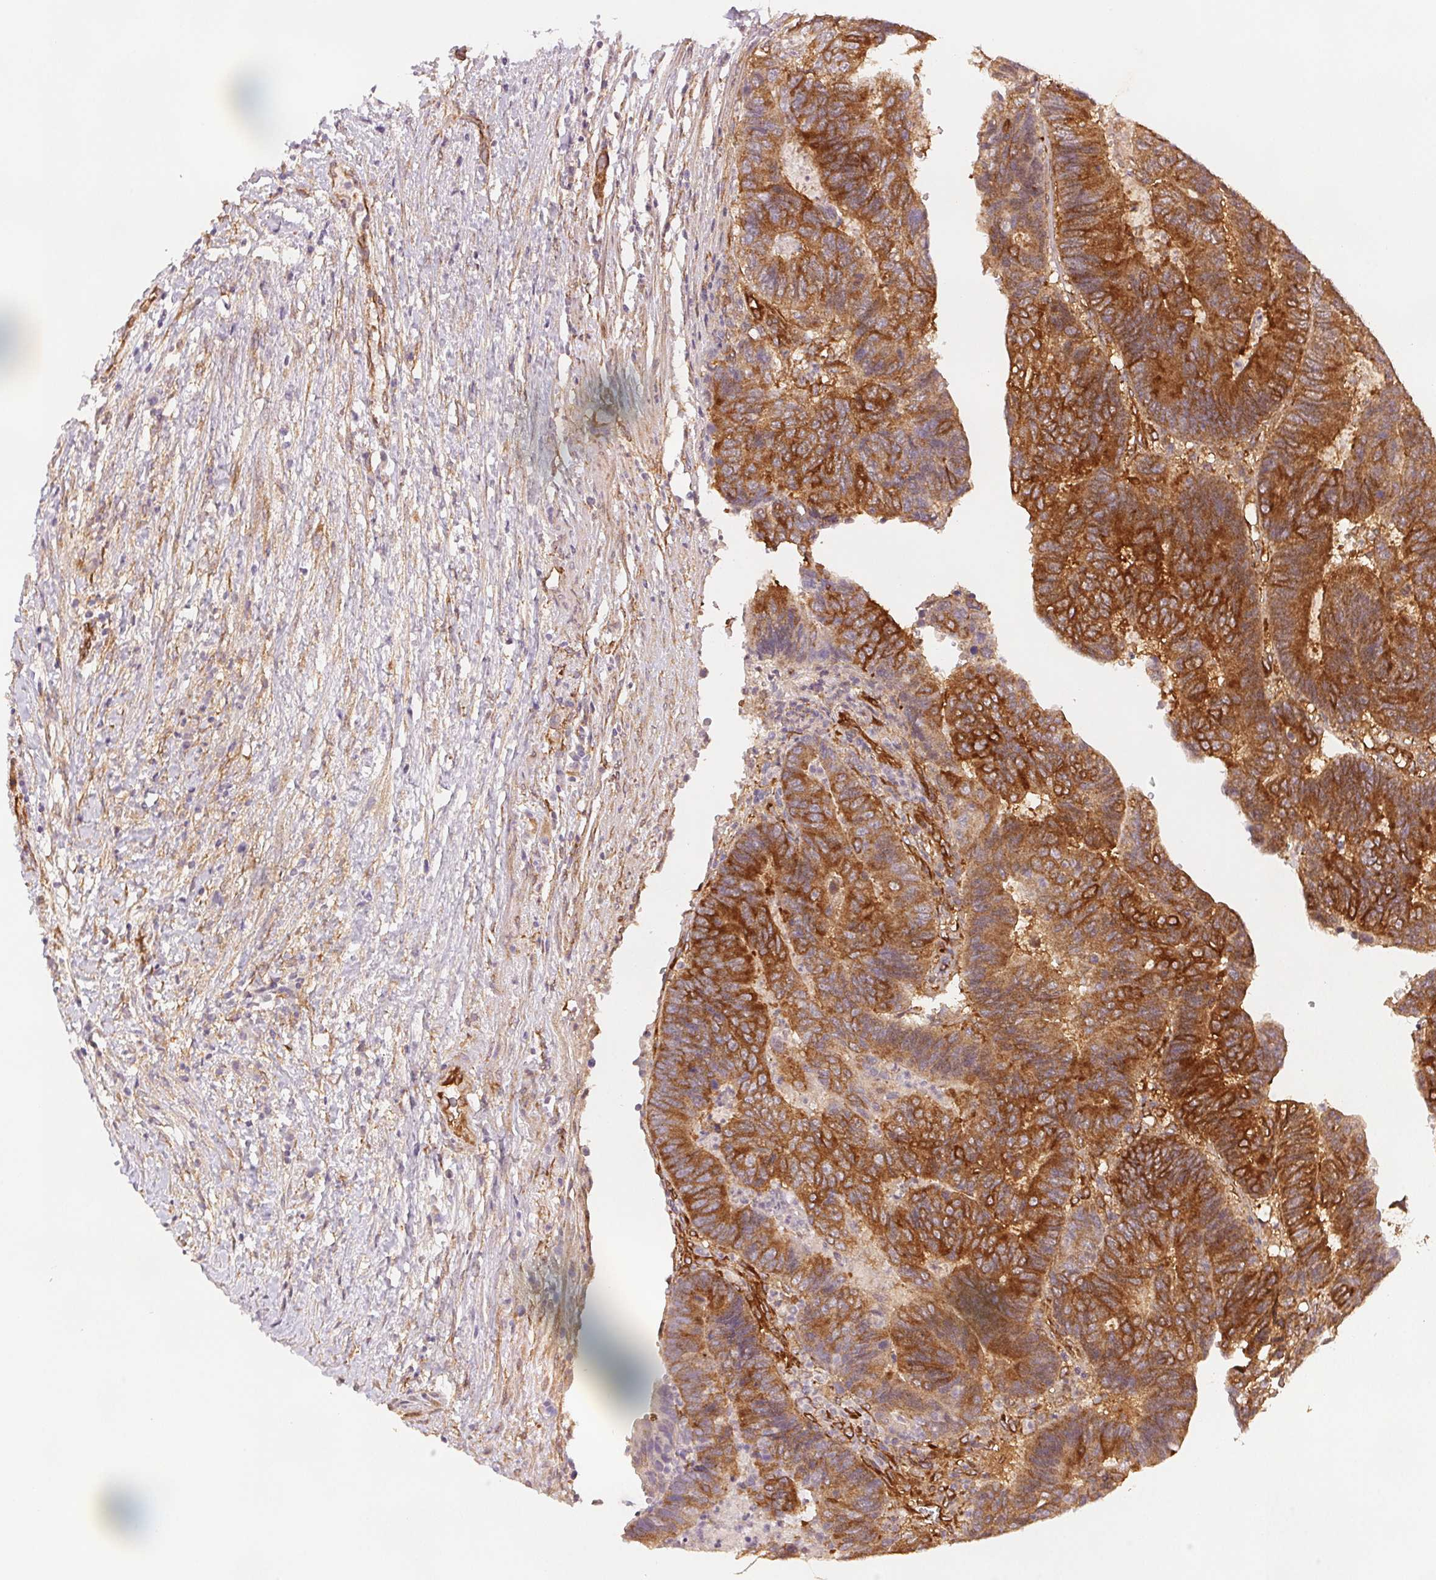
{"staining": {"intensity": "moderate", "quantity": ">75%", "location": "cytoplasmic/membranous"}, "tissue": "colorectal cancer", "cell_type": "Tumor cells", "image_type": "cancer", "snomed": [{"axis": "morphology", "description": "Adenocarcinoma, NOS"}, {"axis": "topography", "description": "Colon"}], "caption": "Moderate cytoplasmic/membranous positivity for a protein is present in about >75% of tumor cells of adenocarcinoma (colorectal) using immunohistochemistry (IHC).", "gene": "DIAPH2", "patient": {"sex": "female", "age": 48}}